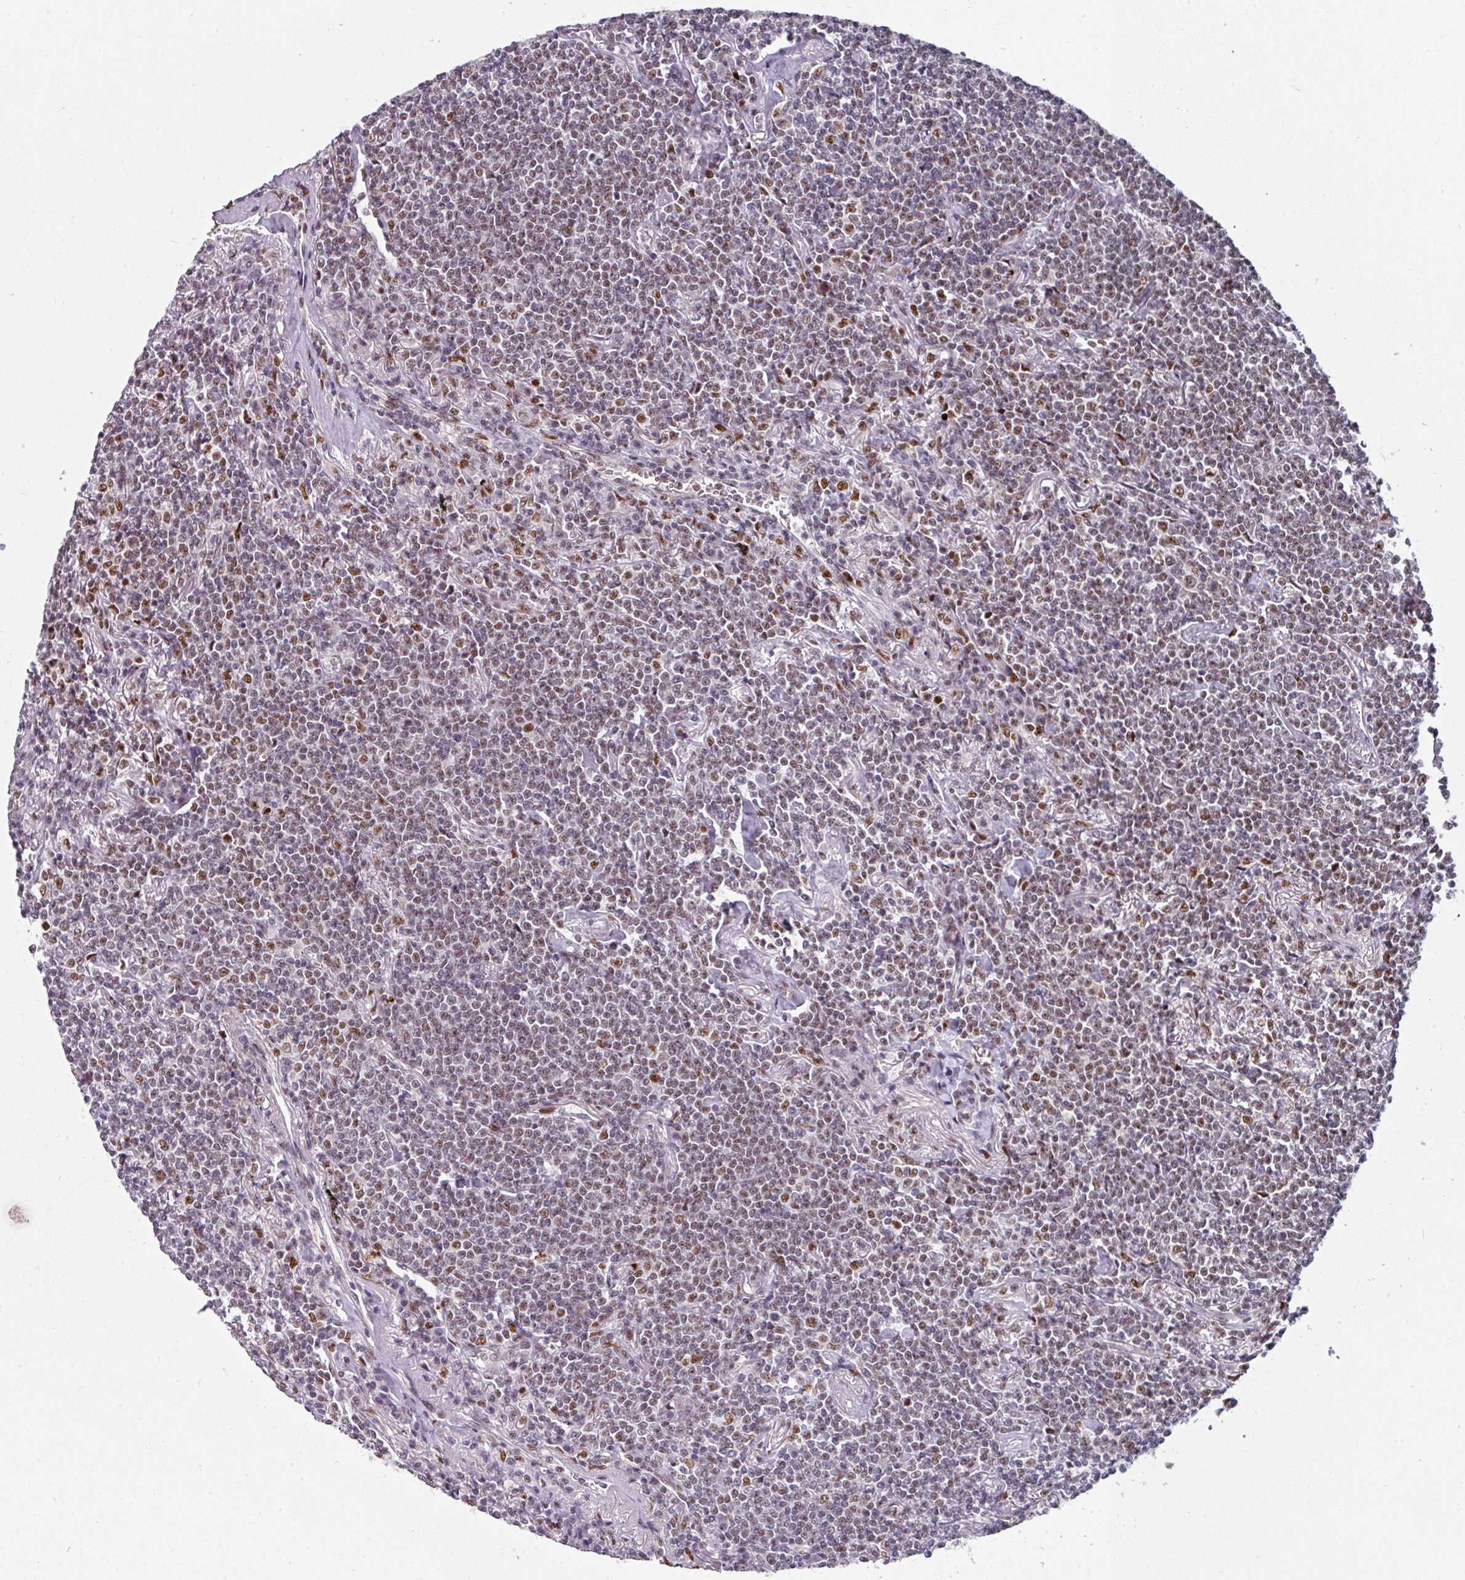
{"staining": {"intensity": "moderate", "quantity": "25%-75%", "location": "nuclear"}, "tissue": "lymphoma", "cell_type": "Tumor cells", "image_type": "cancer", "snomed": [{"axis": "morphology", "description": "Malignant lymphoma, non-Hodgkin's type, Low grade"}, {"axis": "topography", "description": "Lung"}], "caption": "A photomicrograph showing moderate nuclear expression in approximately 25%-75% of tumor cells in malignant lymphoma, non-Hodgkin's type (low-grade), as visualized by brown immunohistochemical staining.", "gene": "RAD50", "patient": {"sex": "female", "age": 71}}